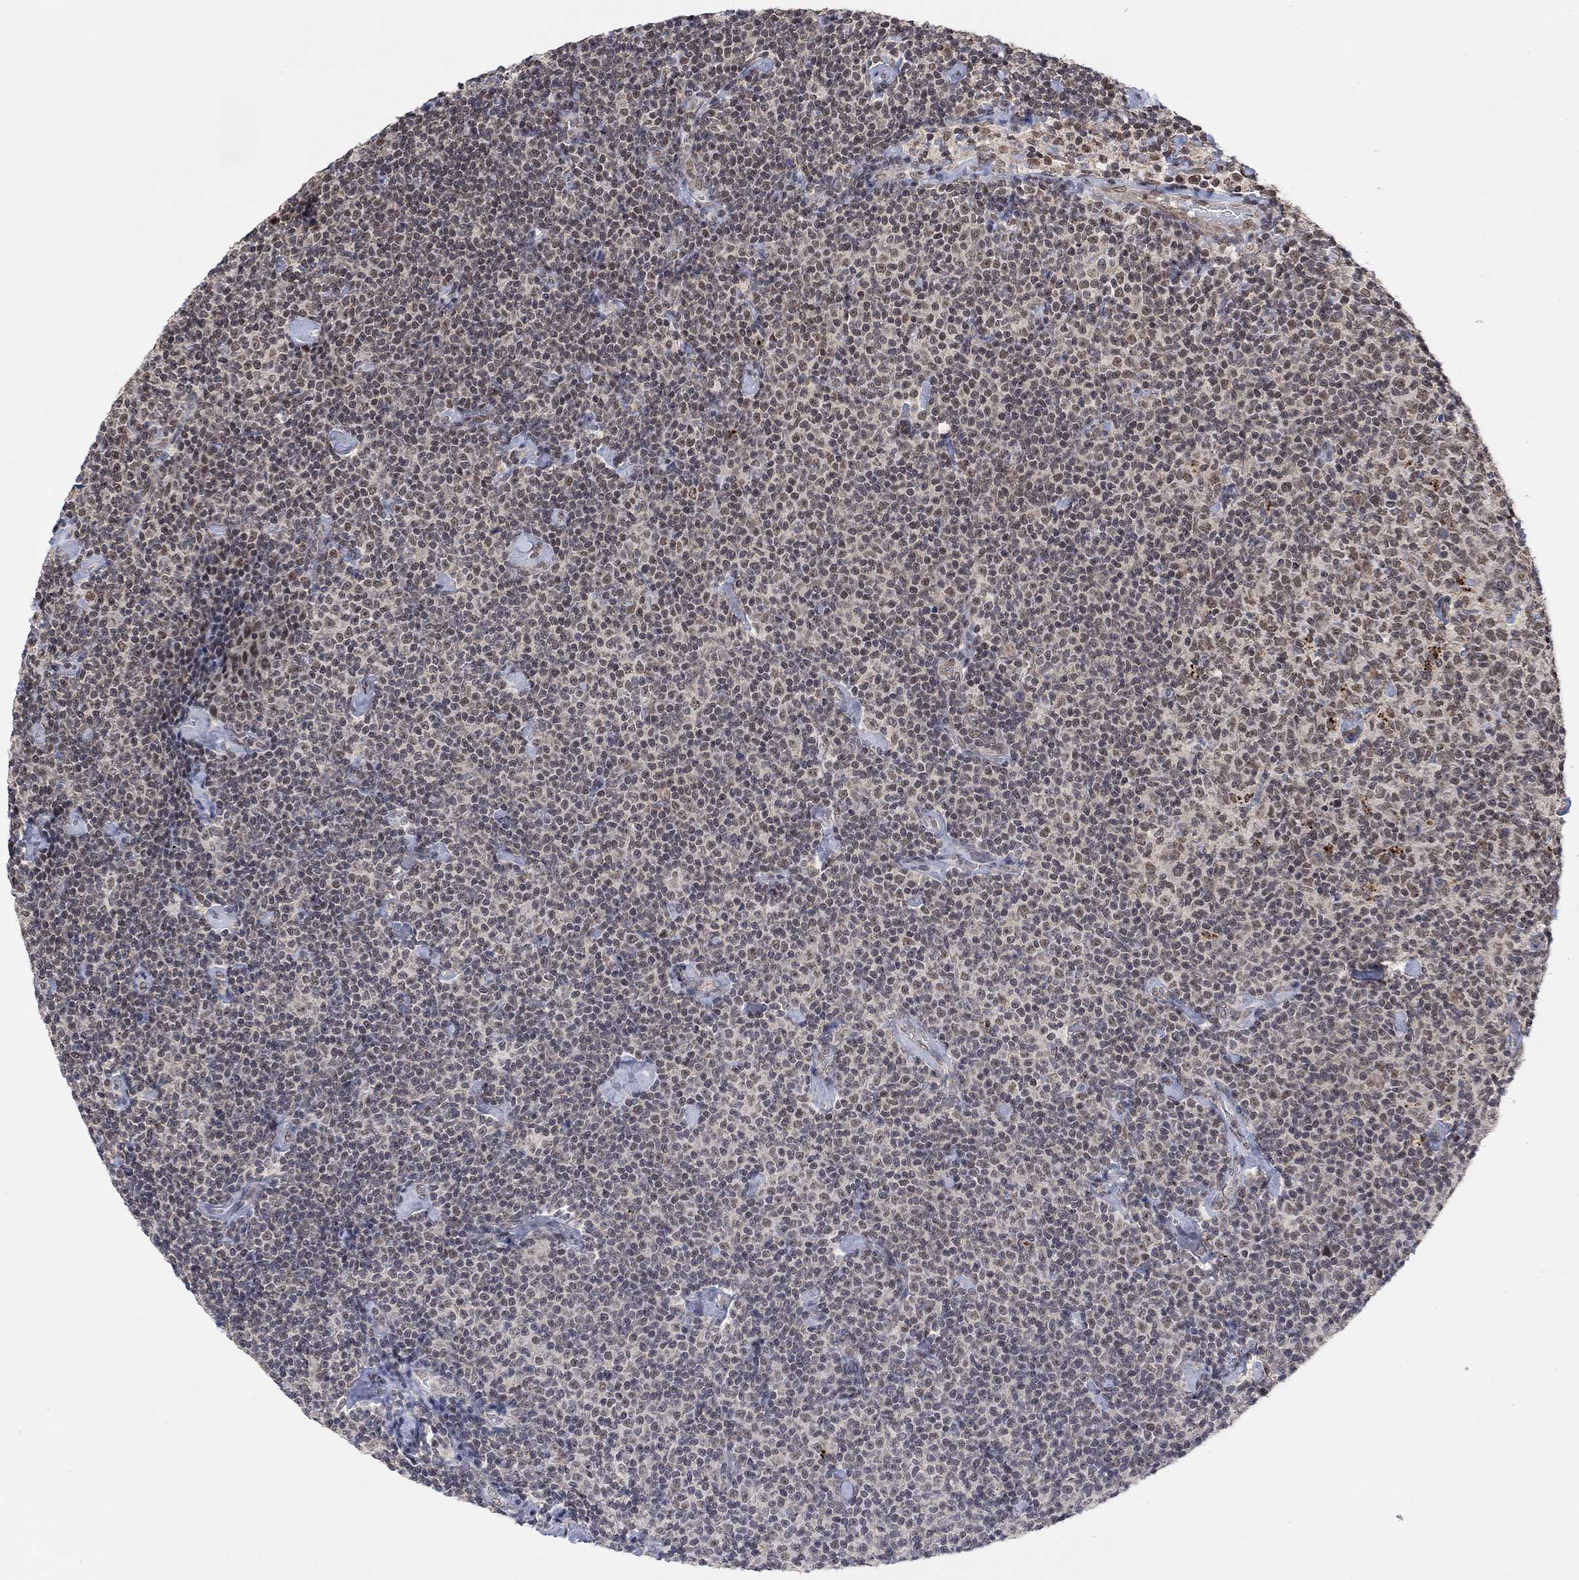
{"staining": {"intensity": "negative", "quantity": "none", "location": "none"}, "tissue": "lymphoma", "cell_type": "Tumor cells", "image_type": "cancer", "snomed": [{"axis": "morphology", "description": "Malignant lymphoma, non-Hodgkin's type, Low grade"}, {"axis": "topography", "description": "Lymph node"}], "caption": "Lymphoma was stained to show a protein in brown. There is no significant positivity in tumor cells. (DAB (3,3'-diaminobenzidine) IHC visualized using brightfield microscopy, high magnification).", "gene": "THAP8", "patient": {"sex": "male", "age": 81}}